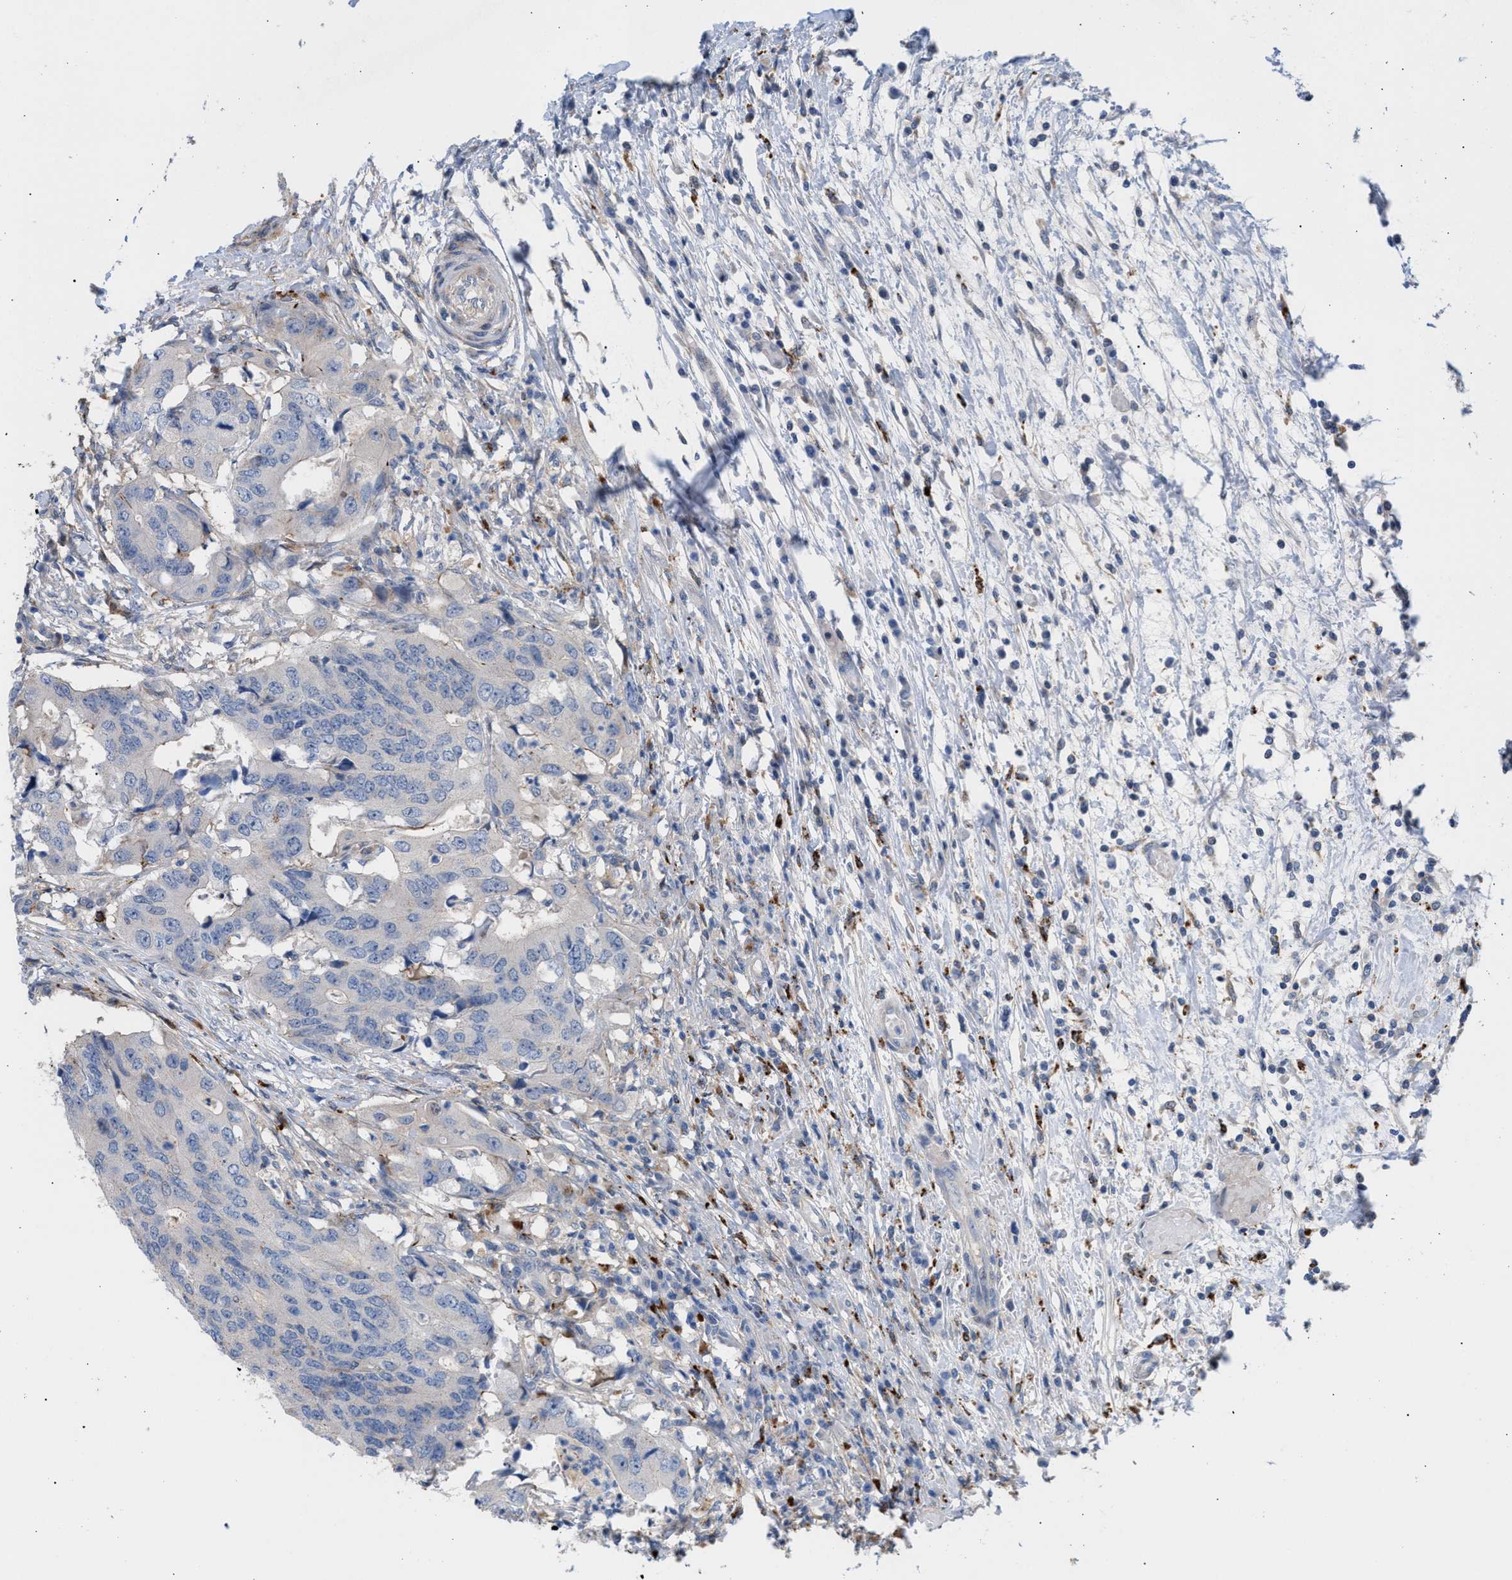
{"staining": {"intensity": "negative", "quantity": "none", "location": "none"}, "tissue": "colorectal cancer", "cell_type": "Tumor cells", "image_type": "cancer", "snomed": [{"axis": "morphology", "description": "Adenocarcinoma, NOS"}, {"axis": "topography", "description": "Colon"}], "caption": "Tumor cells are negative for protein expression in human adenocarcinoma (colorectal). (DAB (3,3'-diaminobenzidine) immunohistochemistry visualized using brightfield microscopy, high magnification).", "gene": "MBTD1", "patient": {"sex": "male", "age": 71}}